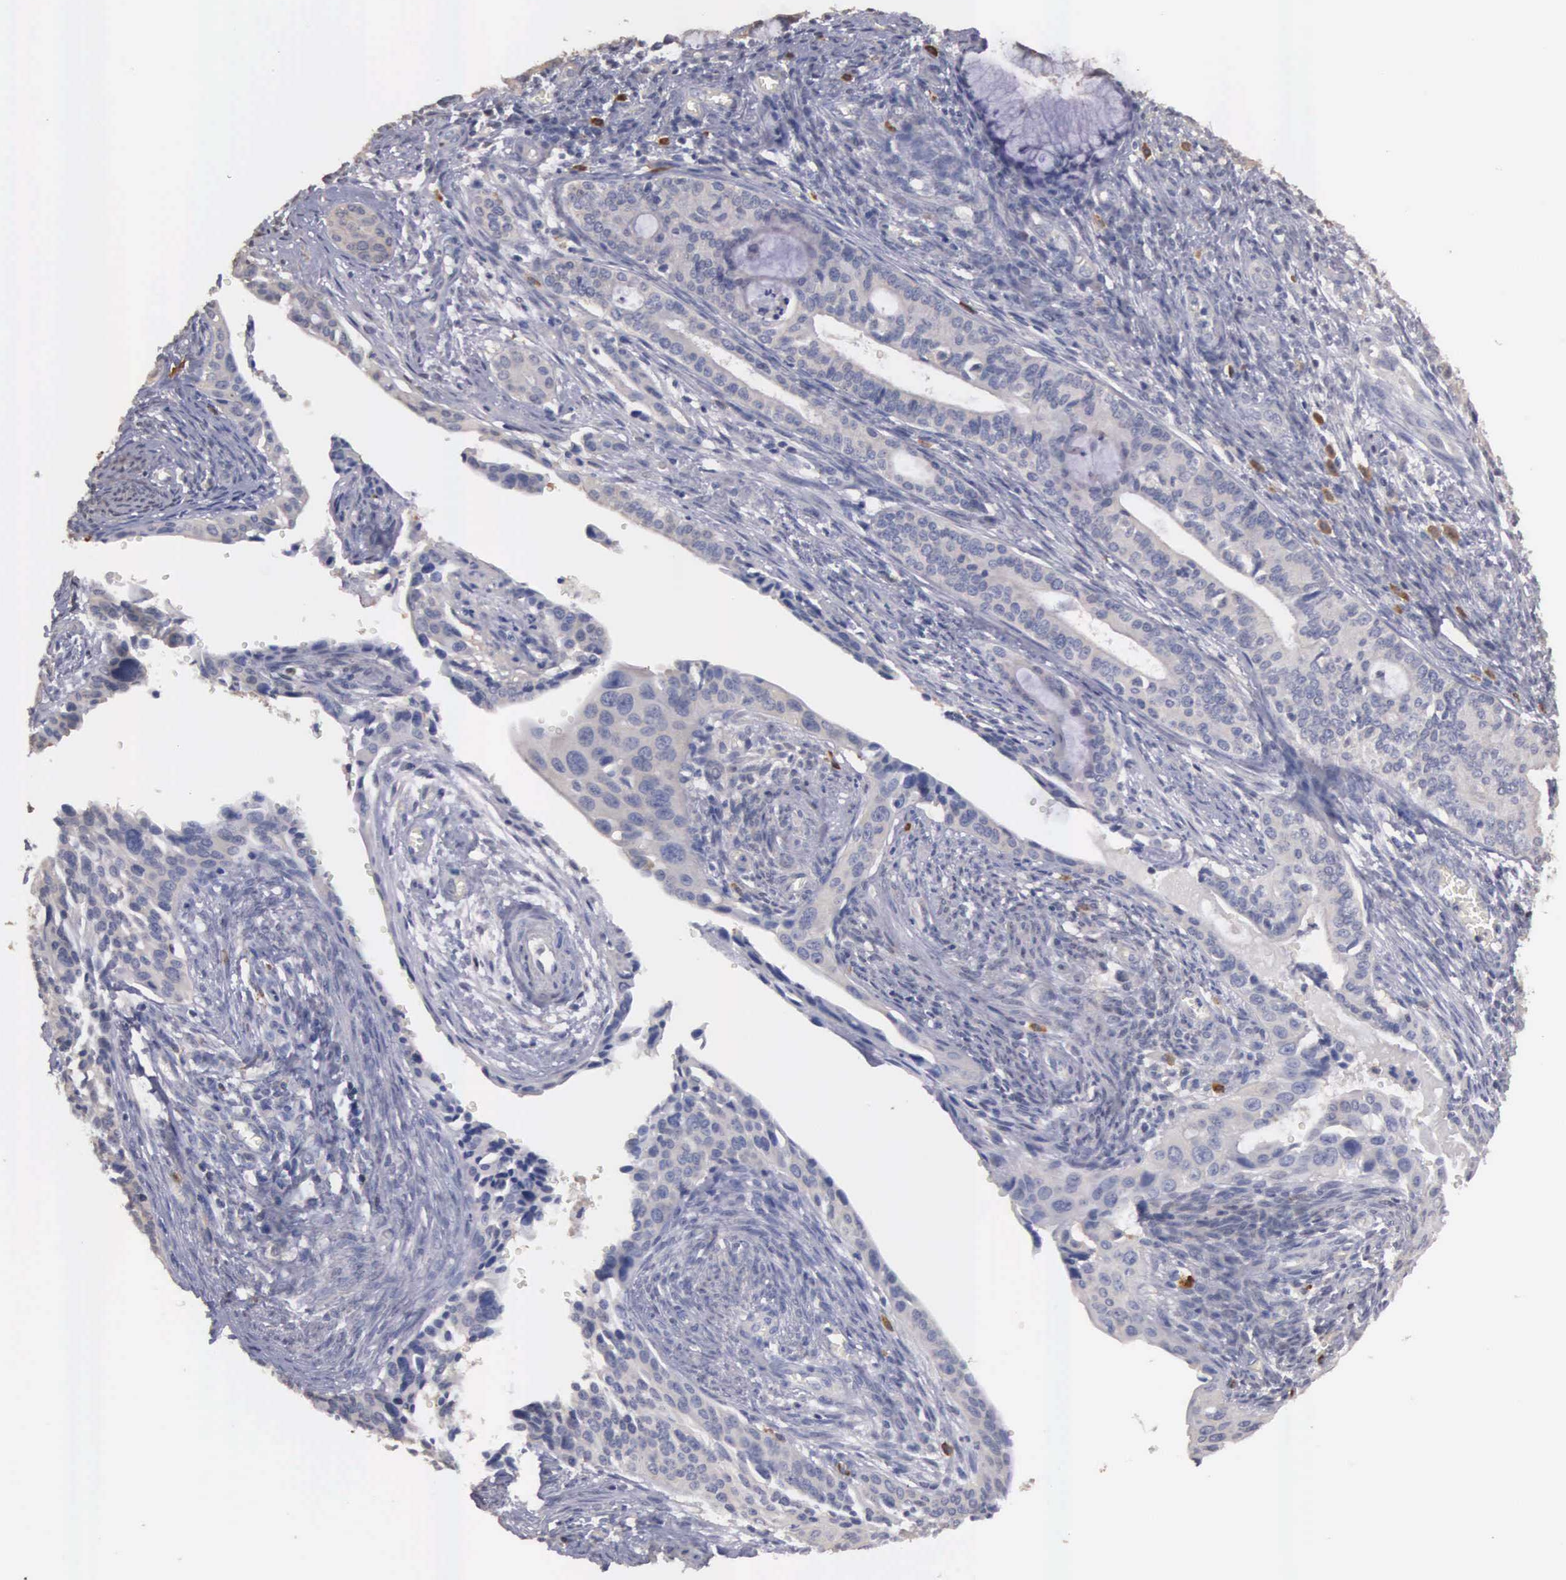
{"staining": {"intensity": "negative", "quantity": "none", "location": "none"}, "tissue": "cervical cancer", "cell_type": "Tumor cells", "image_type": "cancer", "snomed": [{"axis": "morphology", "description": "Squamous cell carcinoma, NOS"}, {"axis": "topography", "description": "Cervix"}], "caption": "Tumor cells show no significant expression in squamous cell carcinoma (cervical).", "gene": "ENO3", "patient": {"sex": "female", "age": 34}}